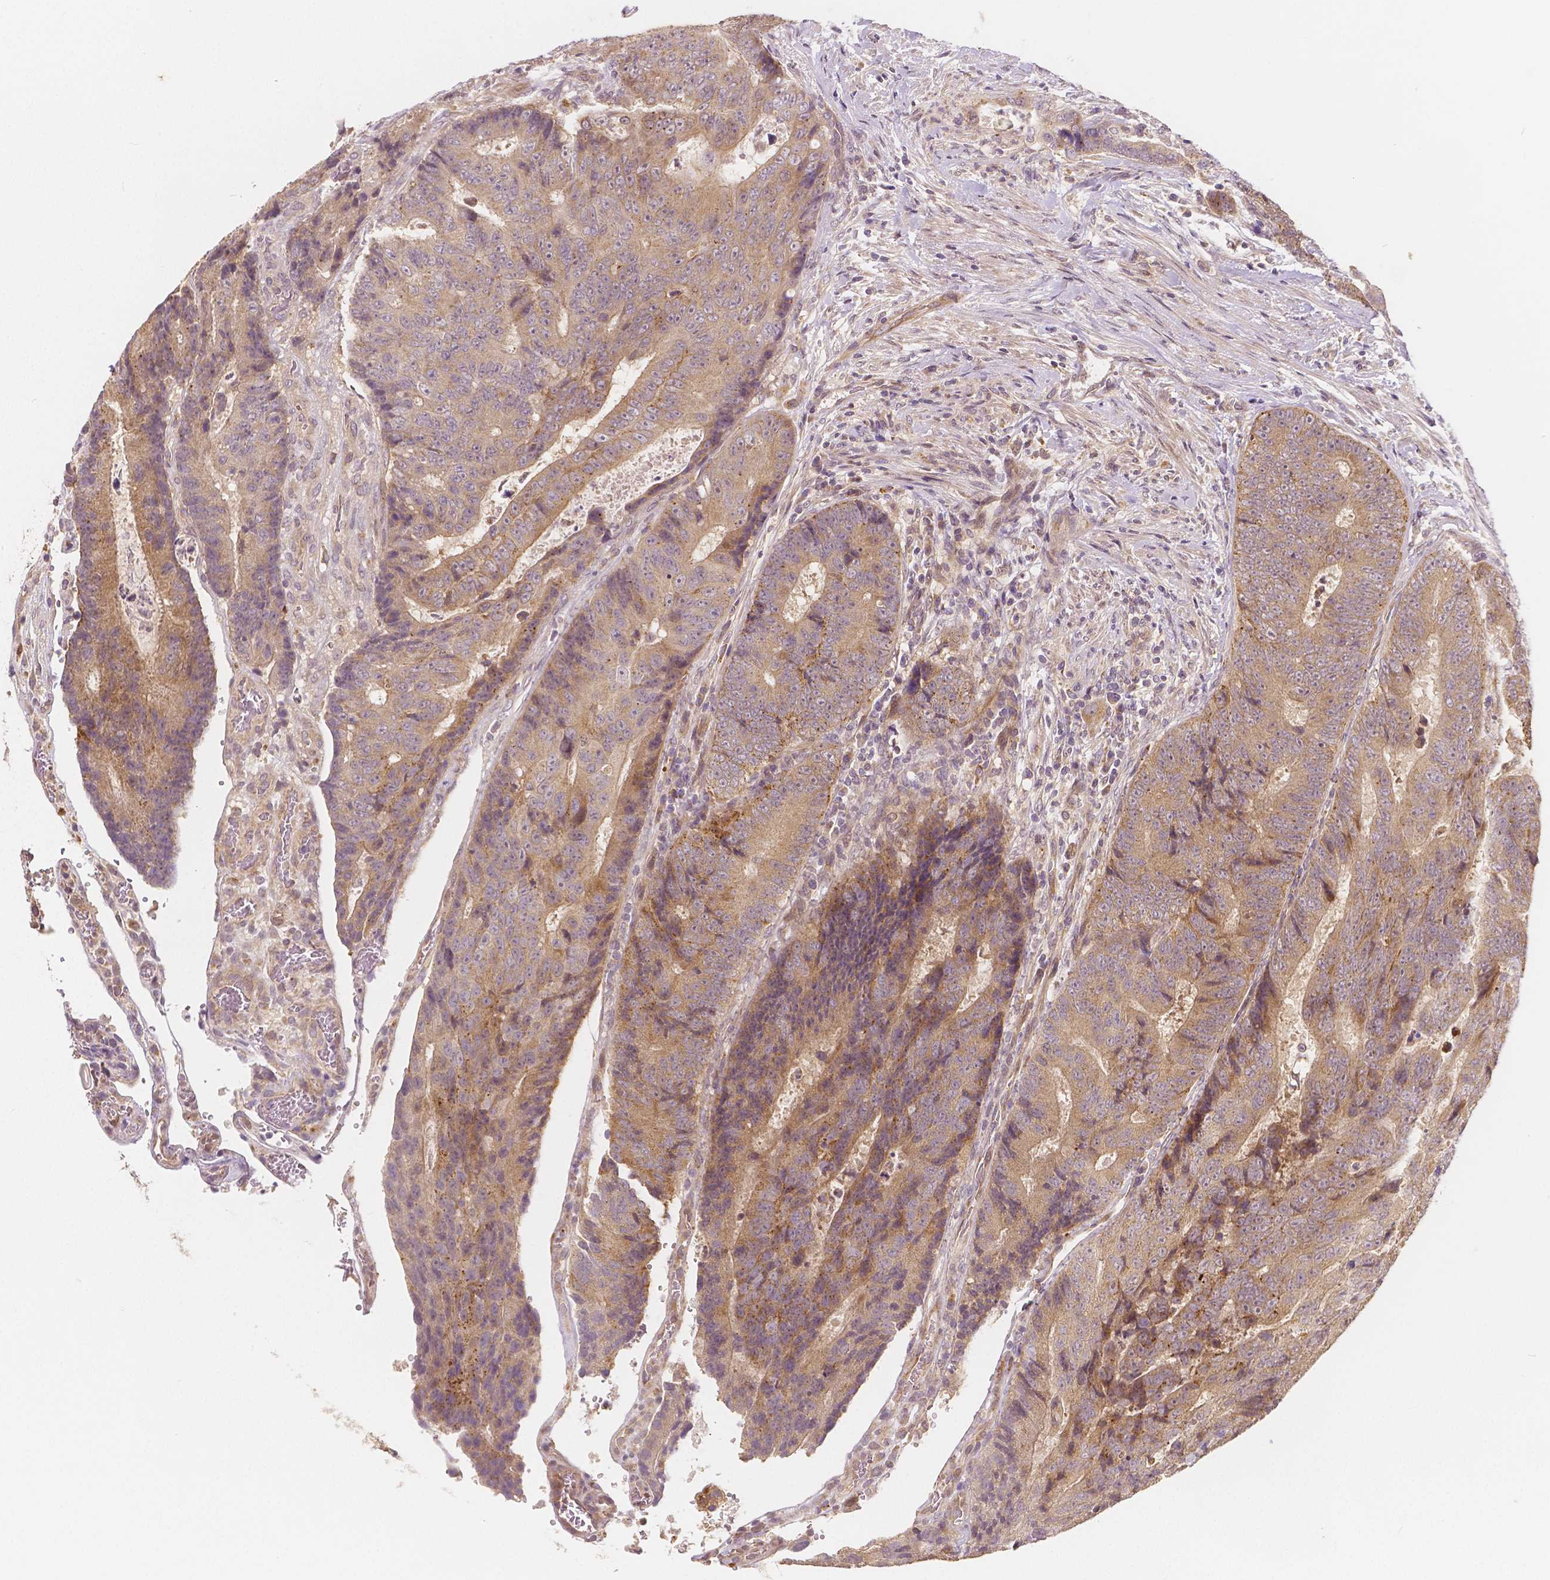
{"staining": {"intensity": "weak", "quantity": ">75%", "location": "cytoplasmic/membranous"}, "tissue": "colorectal cancer", "cell_type": "Tumor cells", "image_type": "cancer", "snomed": [{"axis": "morphology", "description": "Adenocarcinoma, NOS"}, {"axis": "topography", "description": "Colon"}], "caption": "Protein positivity by immunohistochemistry (IHC) exhibits weak cytoplasmic/membranous staining in about >75% of tumor cells in adenocarcinoma (colorectal). (DAB = brown stain, brightfield microscopy at high magnification).", "gene": "SNX12", "patient": {"sex": "female", "age": 48}}